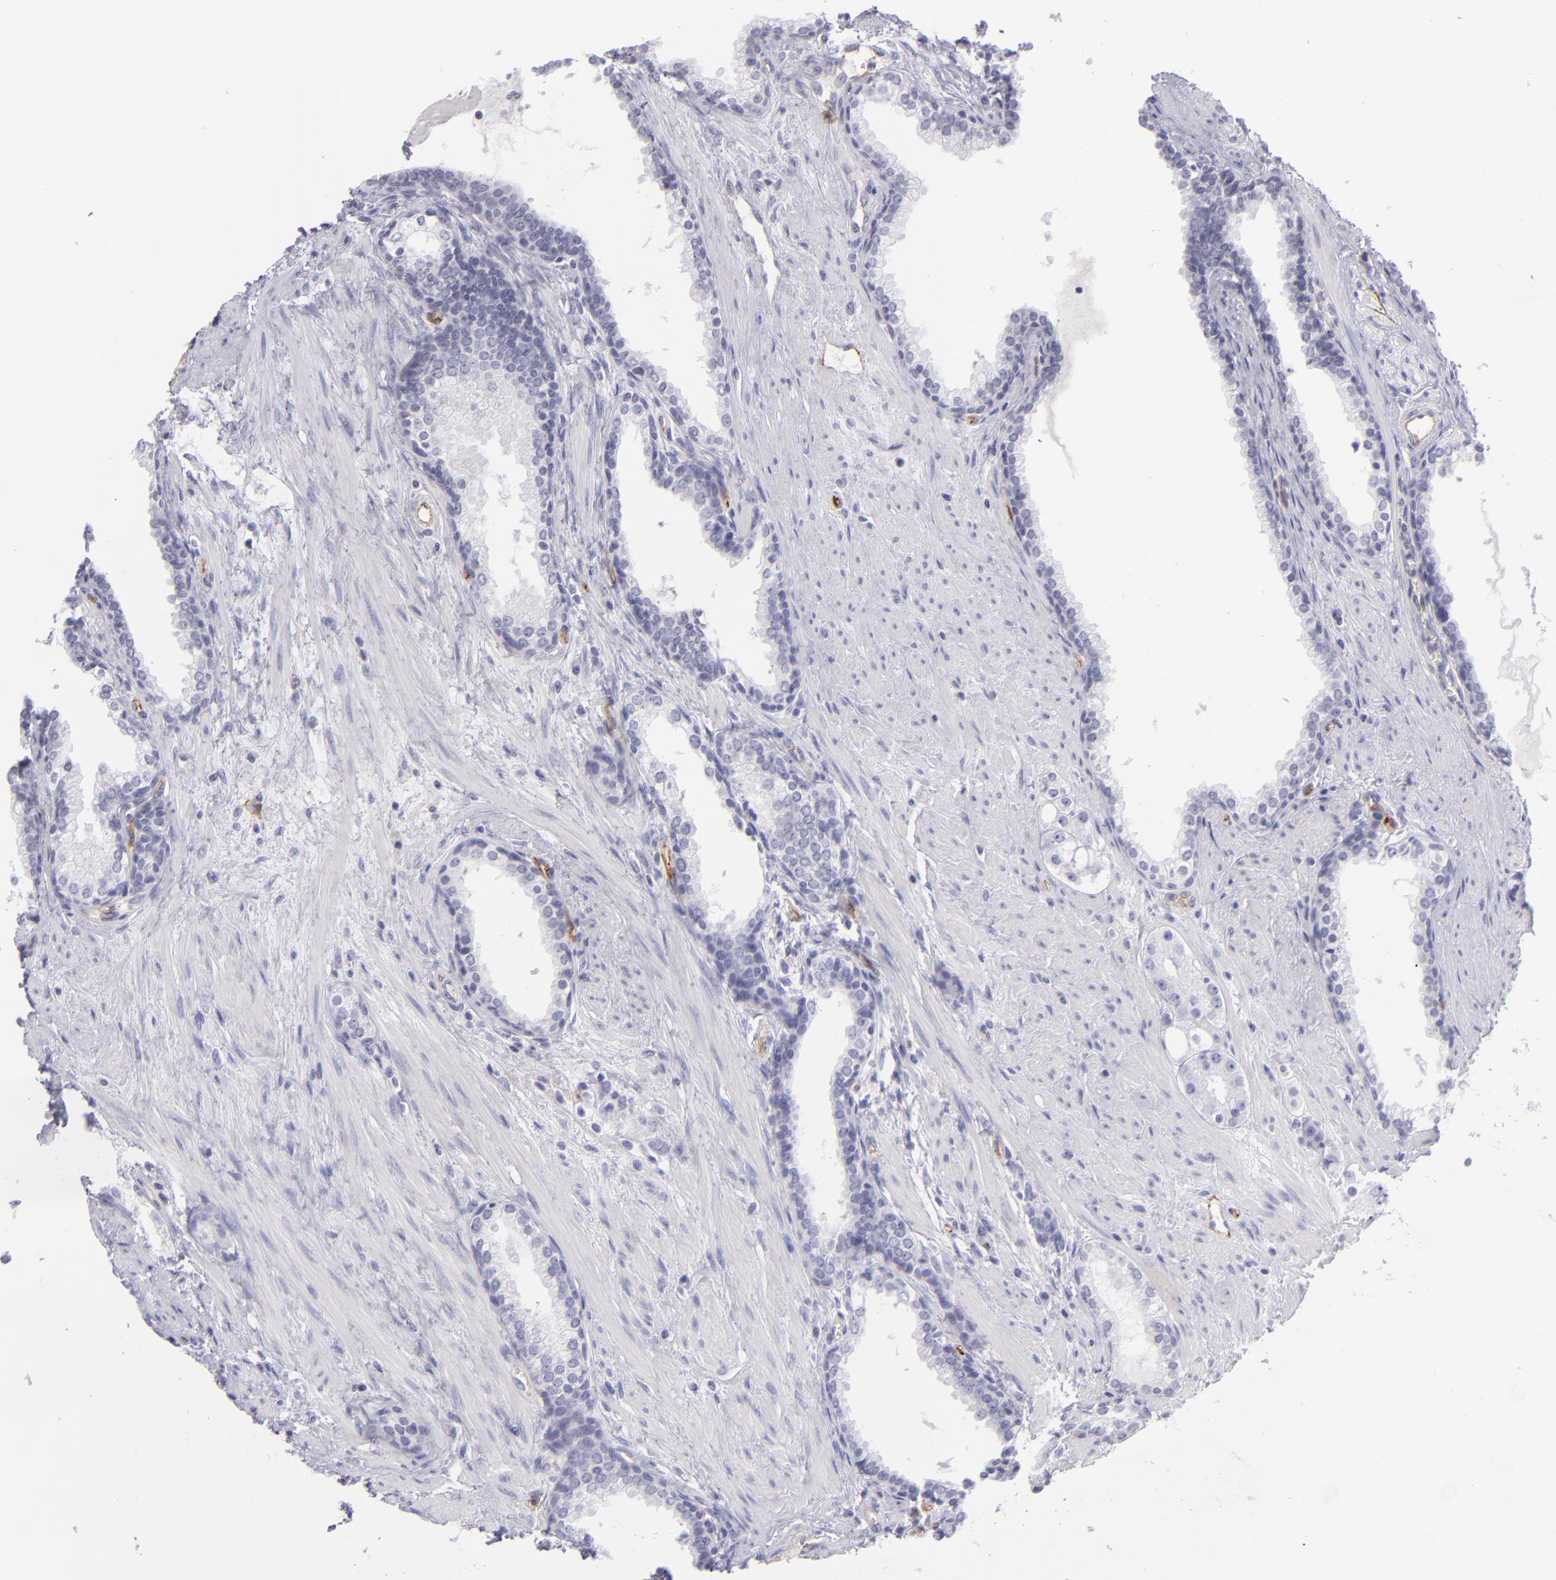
{"staining": {"intensity": "negative", "quantity": "none", "location": "none"}, "tissue": "prostate cancer", "cell_type": "Tumor cells", "image_type": "cancer", "snomed": [{"axis": "morphology", "description": "Adenocarcinoma, Medium grade"}, {"axis": "topography", "description": "Prostate"}], "caption": "Immunohistochemical staining of human adenocarcinoma (medium-grade) (prostate) reveals no significant staining in tumor cells.", "gene": "THBD", "patient": {"sex": "male", "age": 73}}